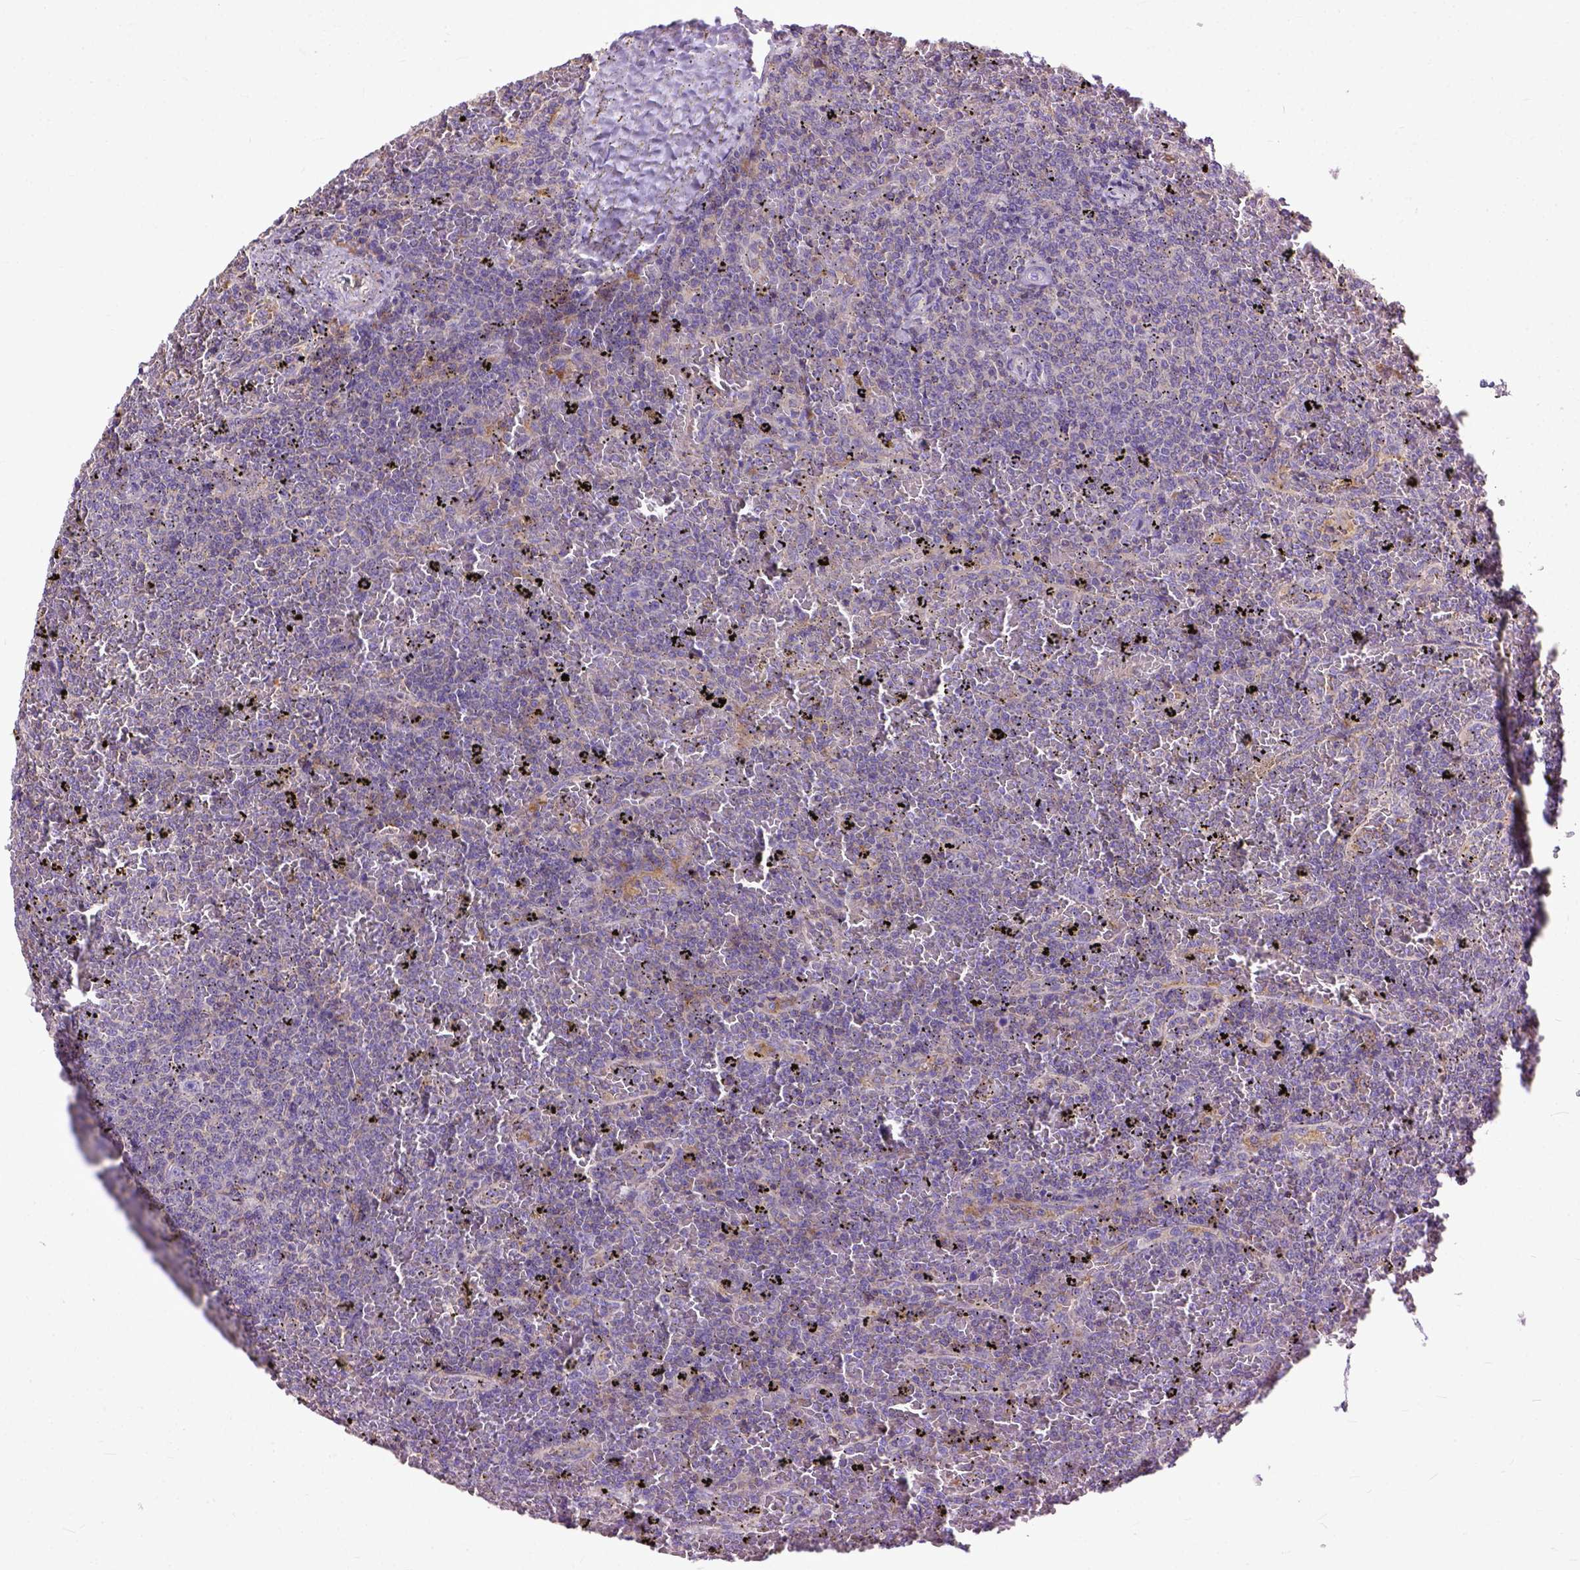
{"staining": {"intensity": "weak", "quantity": "<25%", "location": "cytoplasmic/membranous"}, "tissue": "lymphoma", "cell_type": "Tumor cells", "image_type": "cancer", "snomed": [{"axis": "morphology", "description": "Malignant lymphoma, non-Hodgkin's type, Low grade"}, {"axis": "topography", "description": "Spleen"}], "caption": "Immunohistochemical staining of human malignant lymphoma, non-Hodgkin's type (low-grade) reveals no significant expression in tumor cells.", "gene": "NAMPT", "patient": {"sex": "female", "age": 77}}